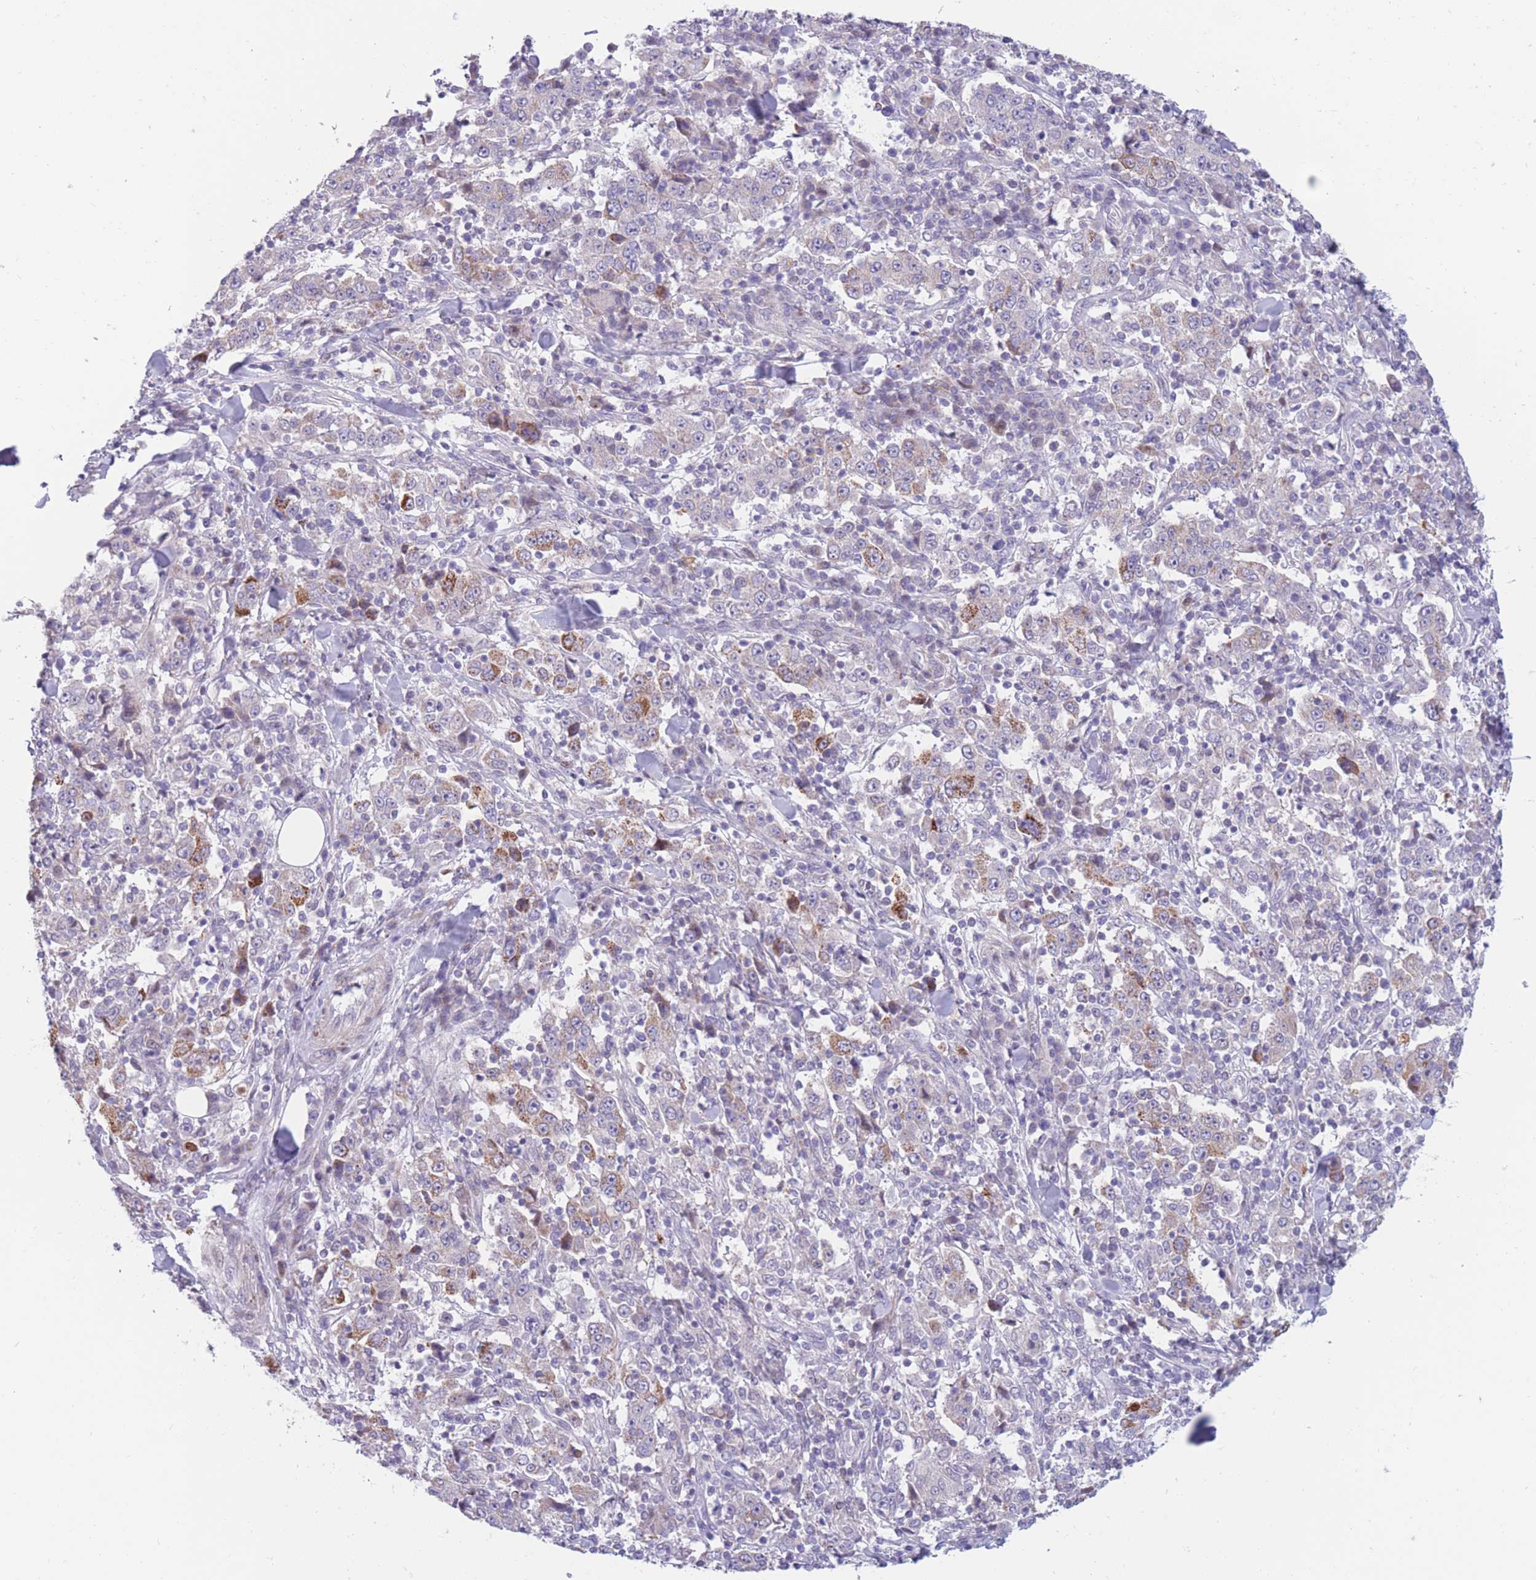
{"staining": {"intensity": "moderate", "quantity": "<25%", "location": "cytoplasmic/membranous"}, "tissue": "stomach cancer", "cell_type": "Tumor cells", "image_type": "cancer", "snomed": [{"axis": "morphology", "description": "Normal tissue, NOS"}, {"axis": "morphology", "description": "Adenocarcinoma, NOS"}, {"axis": "topography", "description": "Stomach, upper"}, {"axis": "topography", "description": "Stomach"}], "caption": "The immunohistochemical stain highlights moderate cytoplasmic/membranous expression in tumor cells of adenocarcinoma (stomach) tissue.", "gene": "PDE4A", "patient": {"sex": "male", "age": 59}}